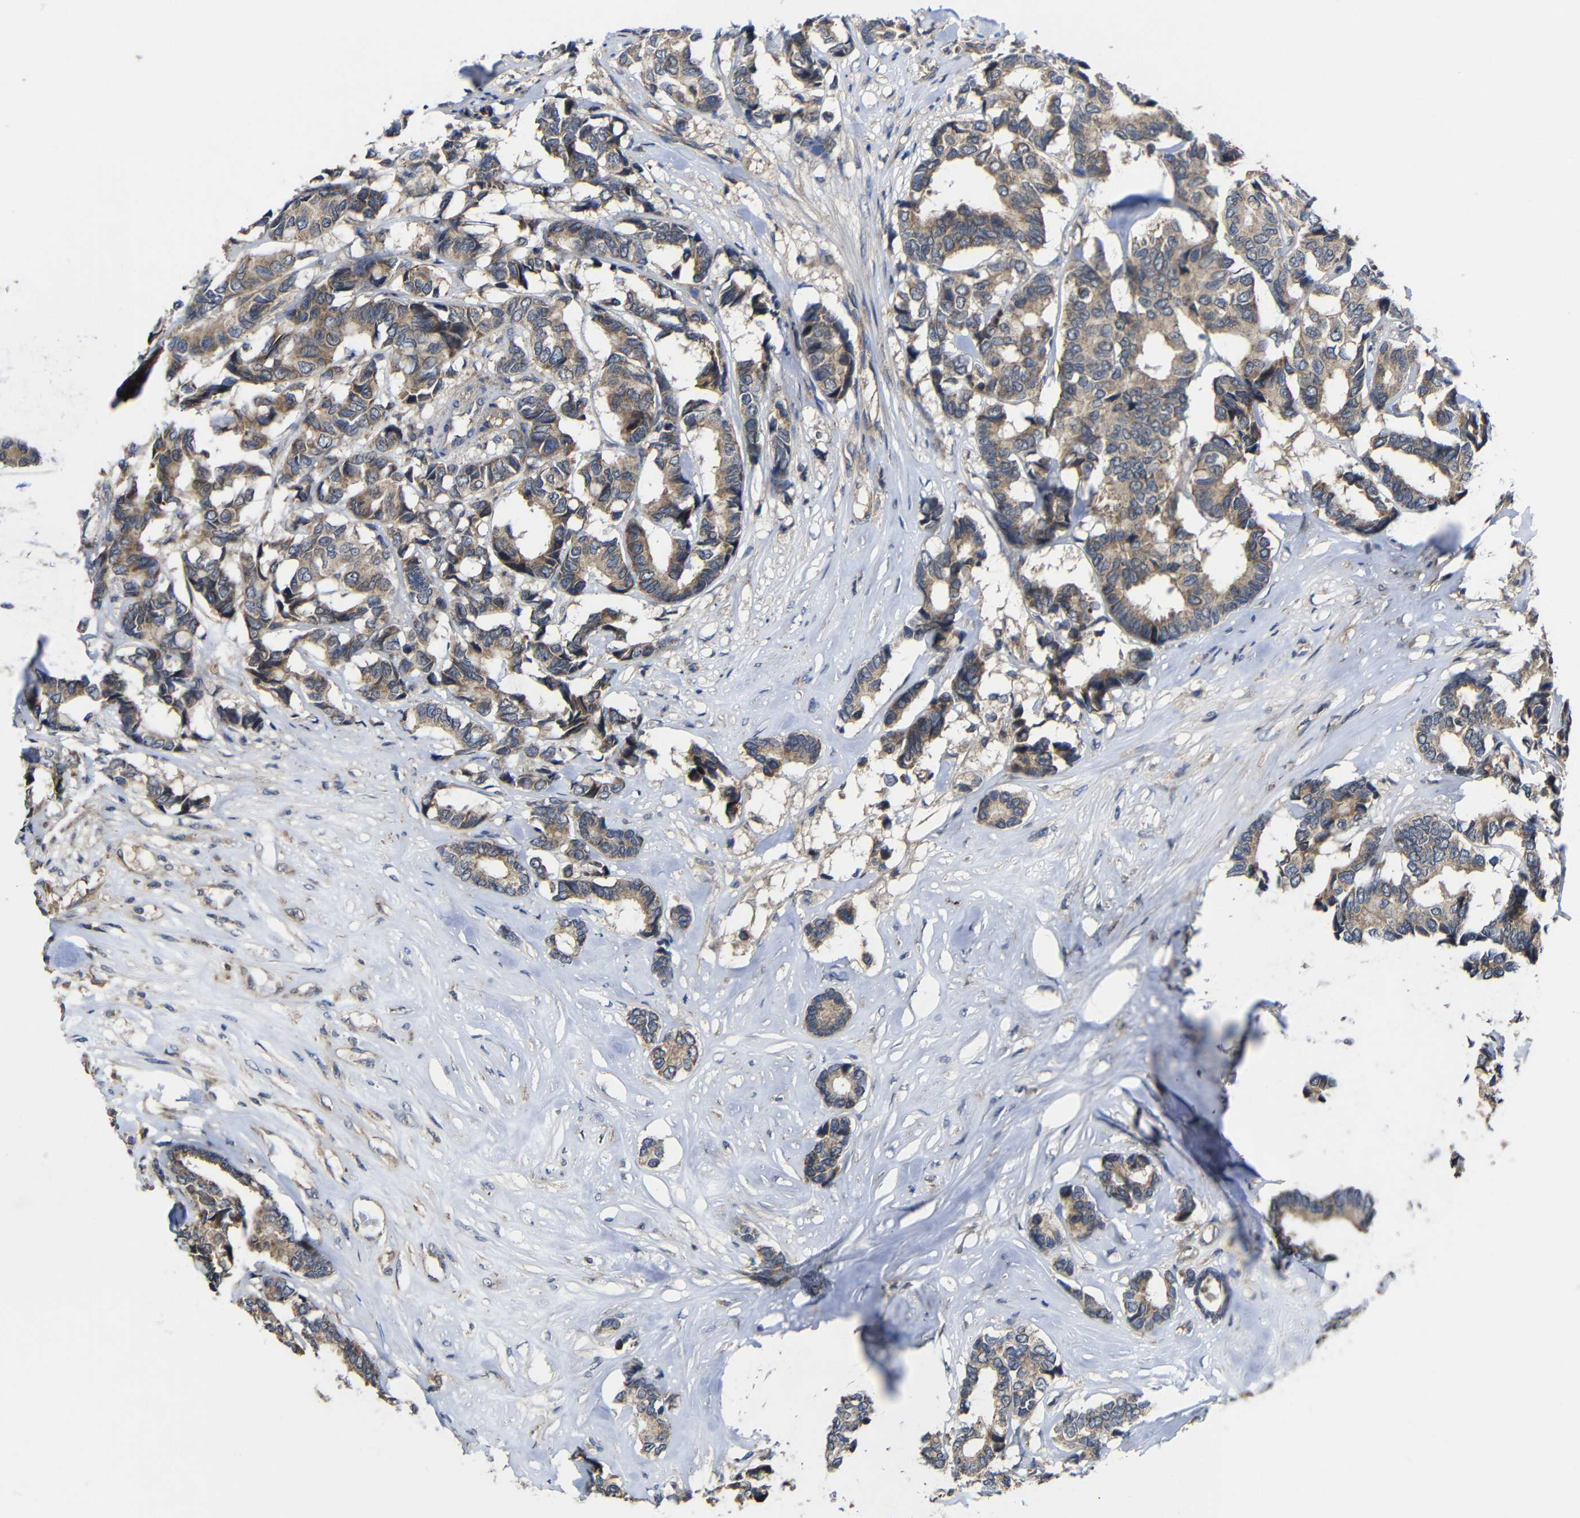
{"staining": {"intensity": "moderate", "quantity": ">75%", "location": "cytoplasmic/membranous"}, "tissue": "breast cancer", "cell_type": "Tumor cells", "image_type": "cancer", "snomed": [{"axis": "morphology", "description": "Duct carcinoma"}, {"axis": "topography", "description": "Breast"}], "caption": "The immunohistochemical stain labels moderate cytoplasmic/membranous positivity in tumor cells of breast cancer tissue.", "gene": "LPAR5", "patient": {"sex": "female", "age": 87}}